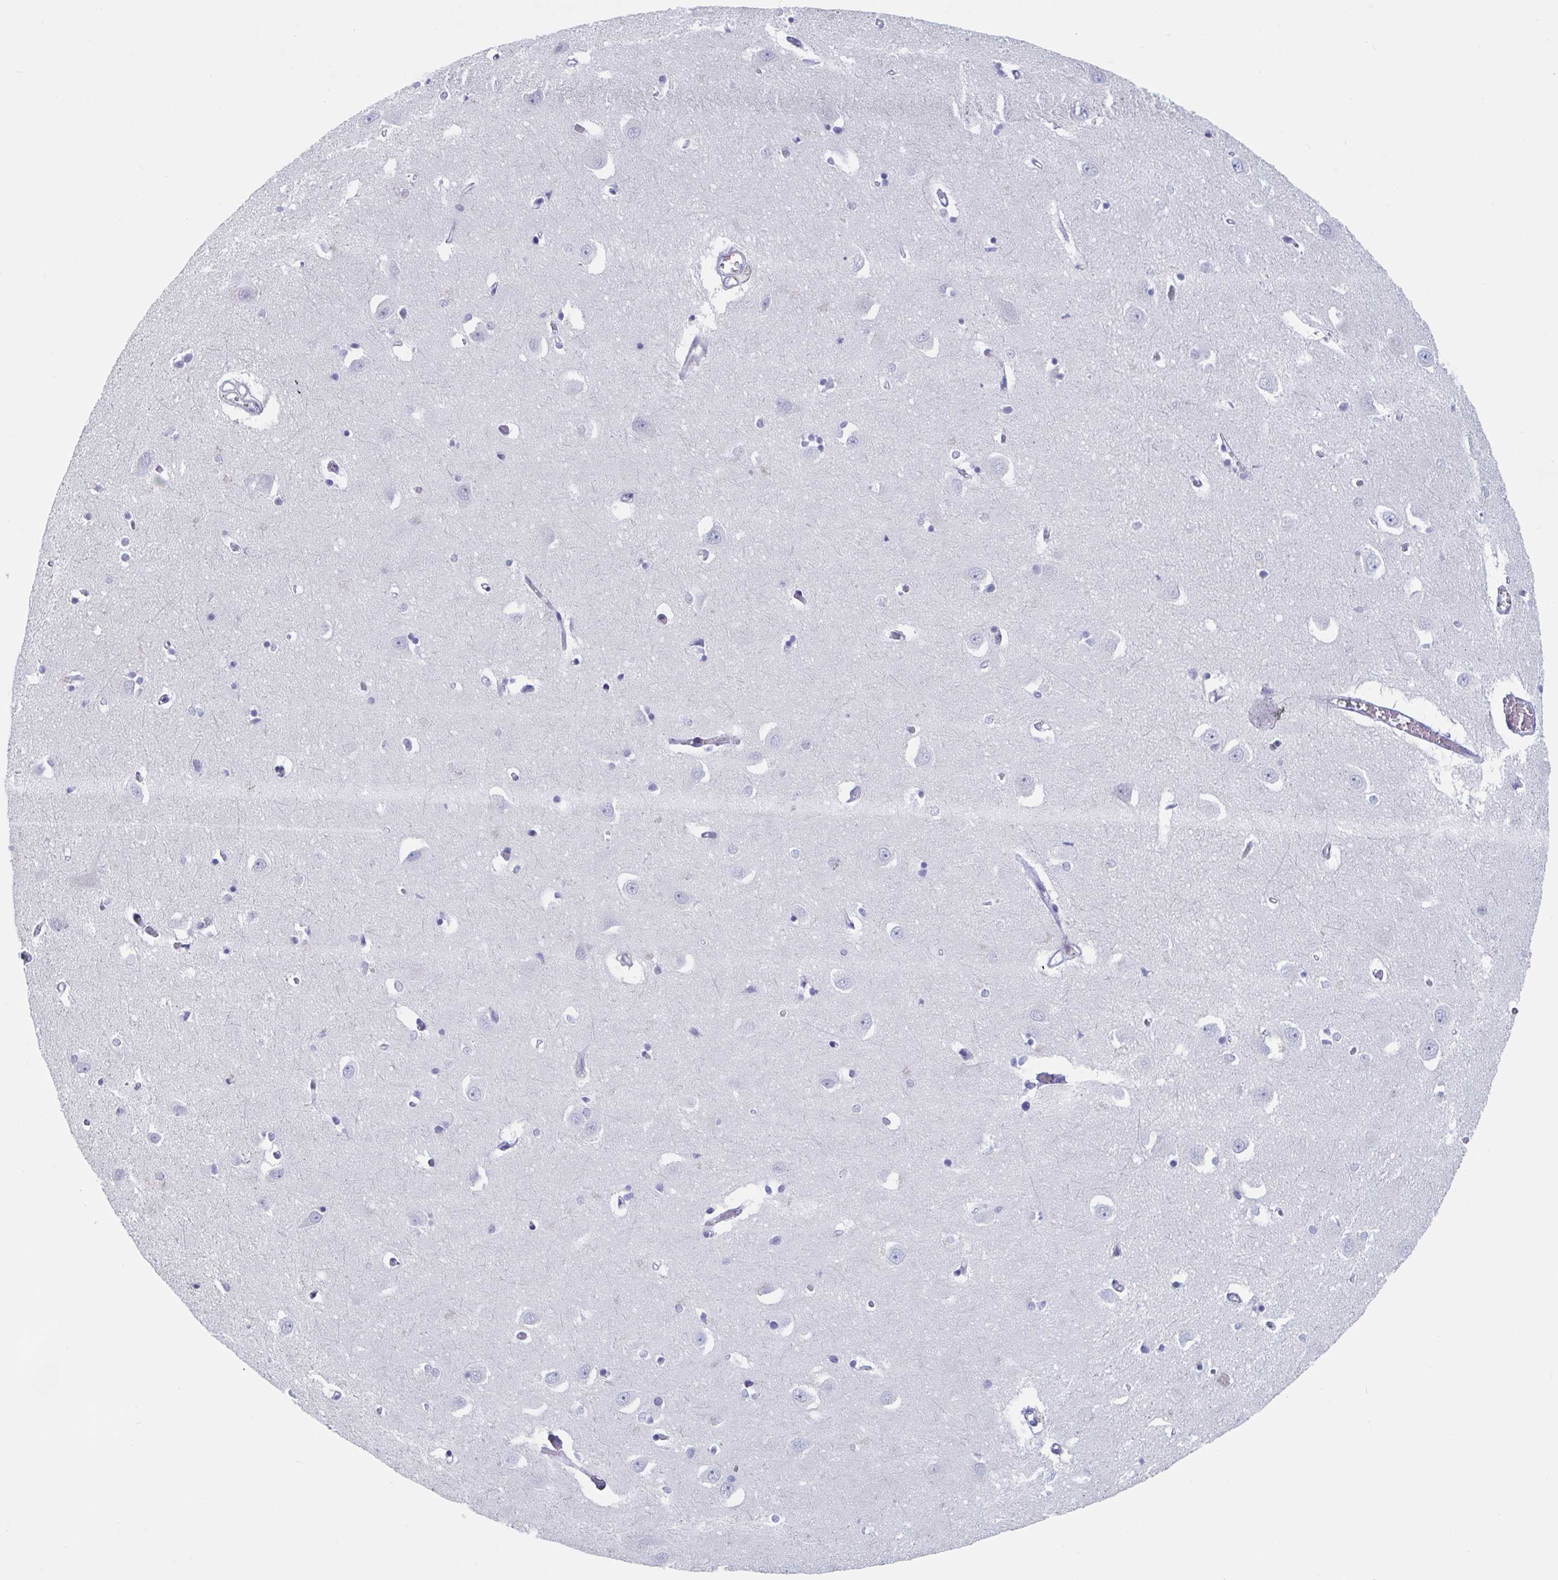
{"staining": {"intensity": "negative", "quantity": "none", "location": "none"}, "tissue": "caudate", "cell_type": "Glial cells", "image_type": "normal", "snomed": [{"axis": "morphology", "description": "Normal tissue, NOS"}, {"axis": "topography", "description": "Lateral ventricle wall"}, {"axis": "topography", "description": "Hippocampus"}], "caption": "Photomicrograph shows no significant protein expression in glial cells of unremarkable caudate.", "gene": "DPEP3", "patient": {"sex": "female", "age": 63}}